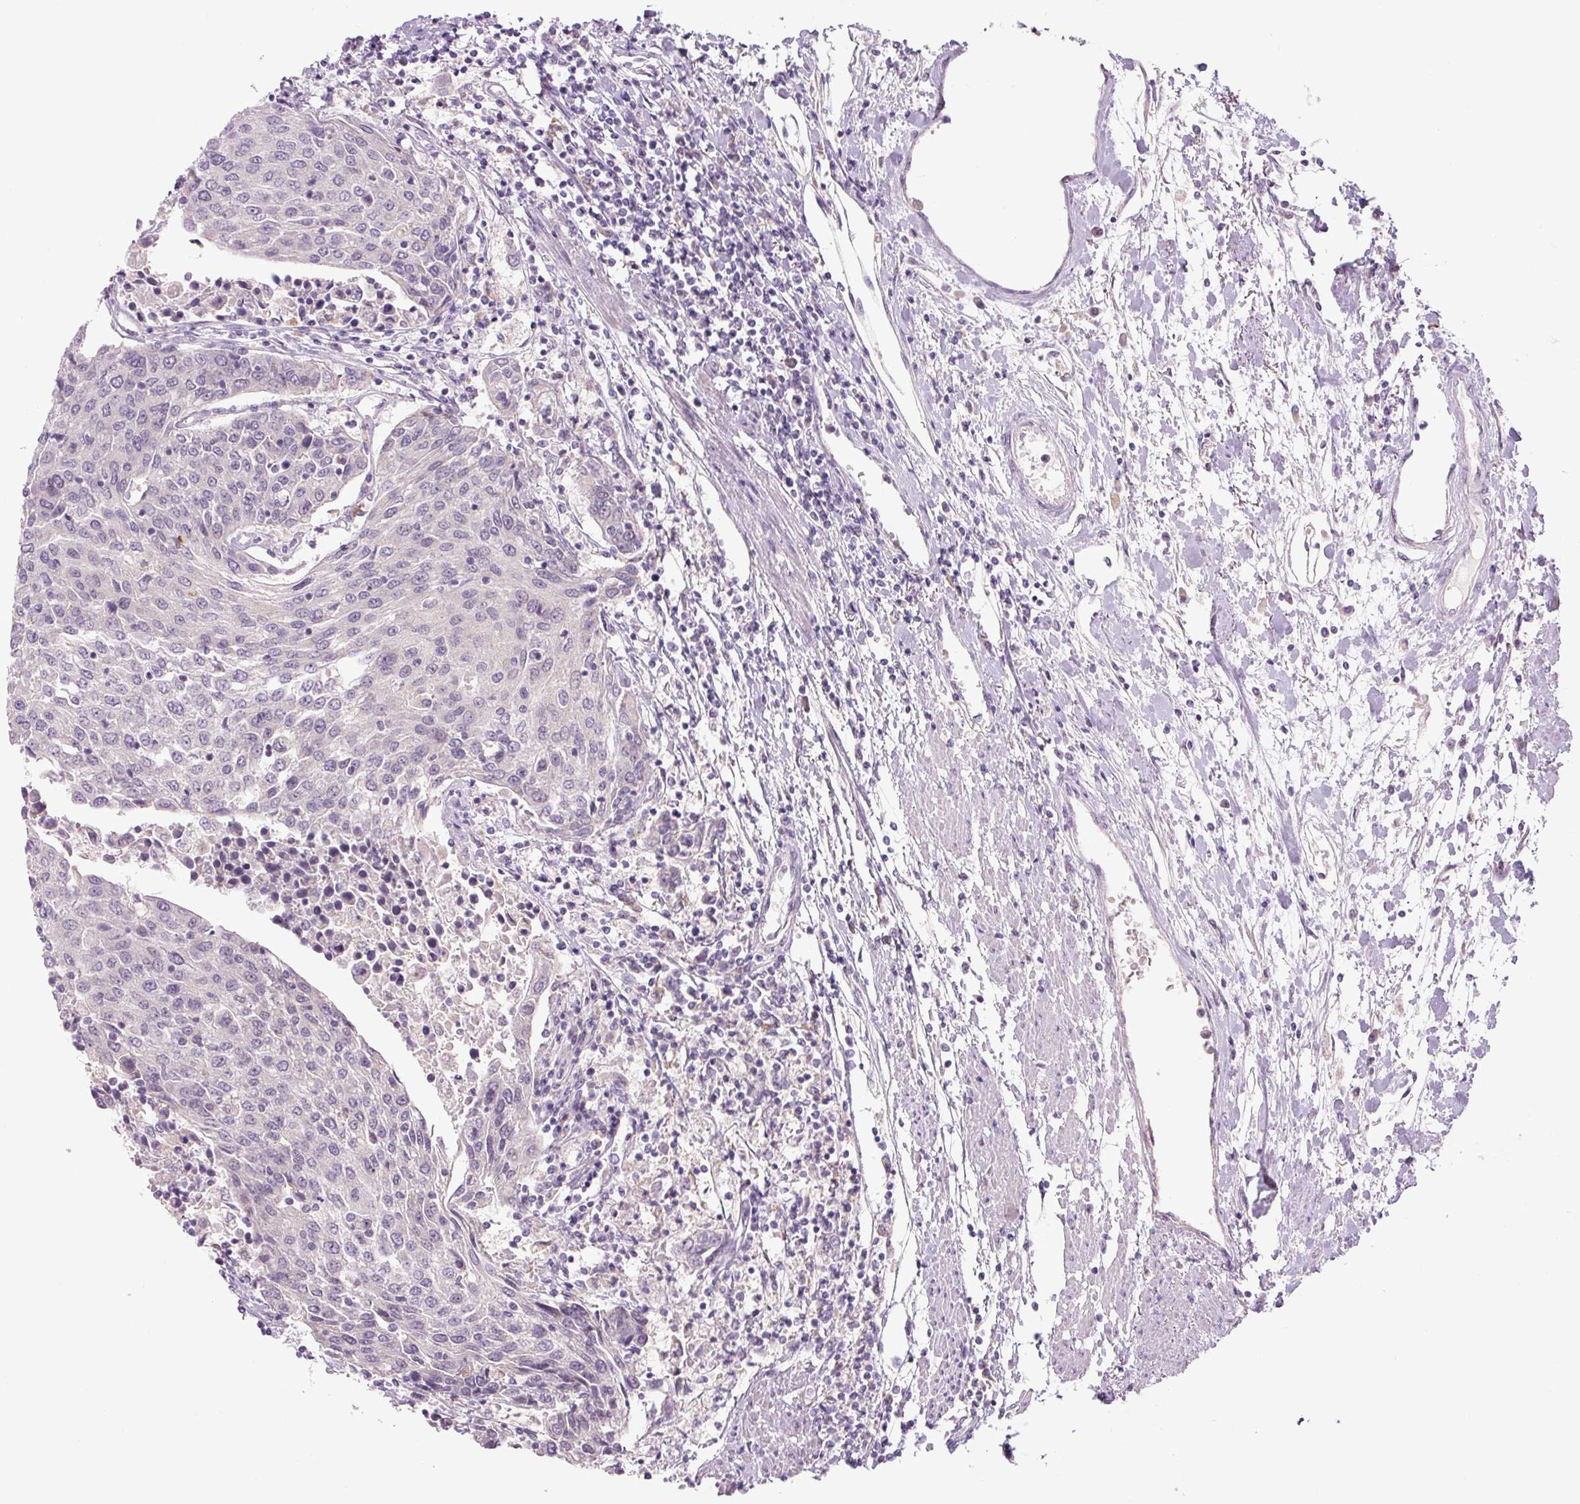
{"staining": {"intensity": "negative", "quantity": "none", "location": "none"}, "tissue": "urothelial cancer", "cell_type": "Tumor cells", "image_type": "cancer", "snomed": [{"axis": "morphology", "description": "Urothelial carcinoma, High grade"}, {"axis": "topography", "description": "Urinary bladder"}], "caption": "A histopathology image of urothelial cancer stained for a protein shows no brown staining in tumor cells.", "gene": "FABP7", "patient": {"sex": "female", "age": 85}}